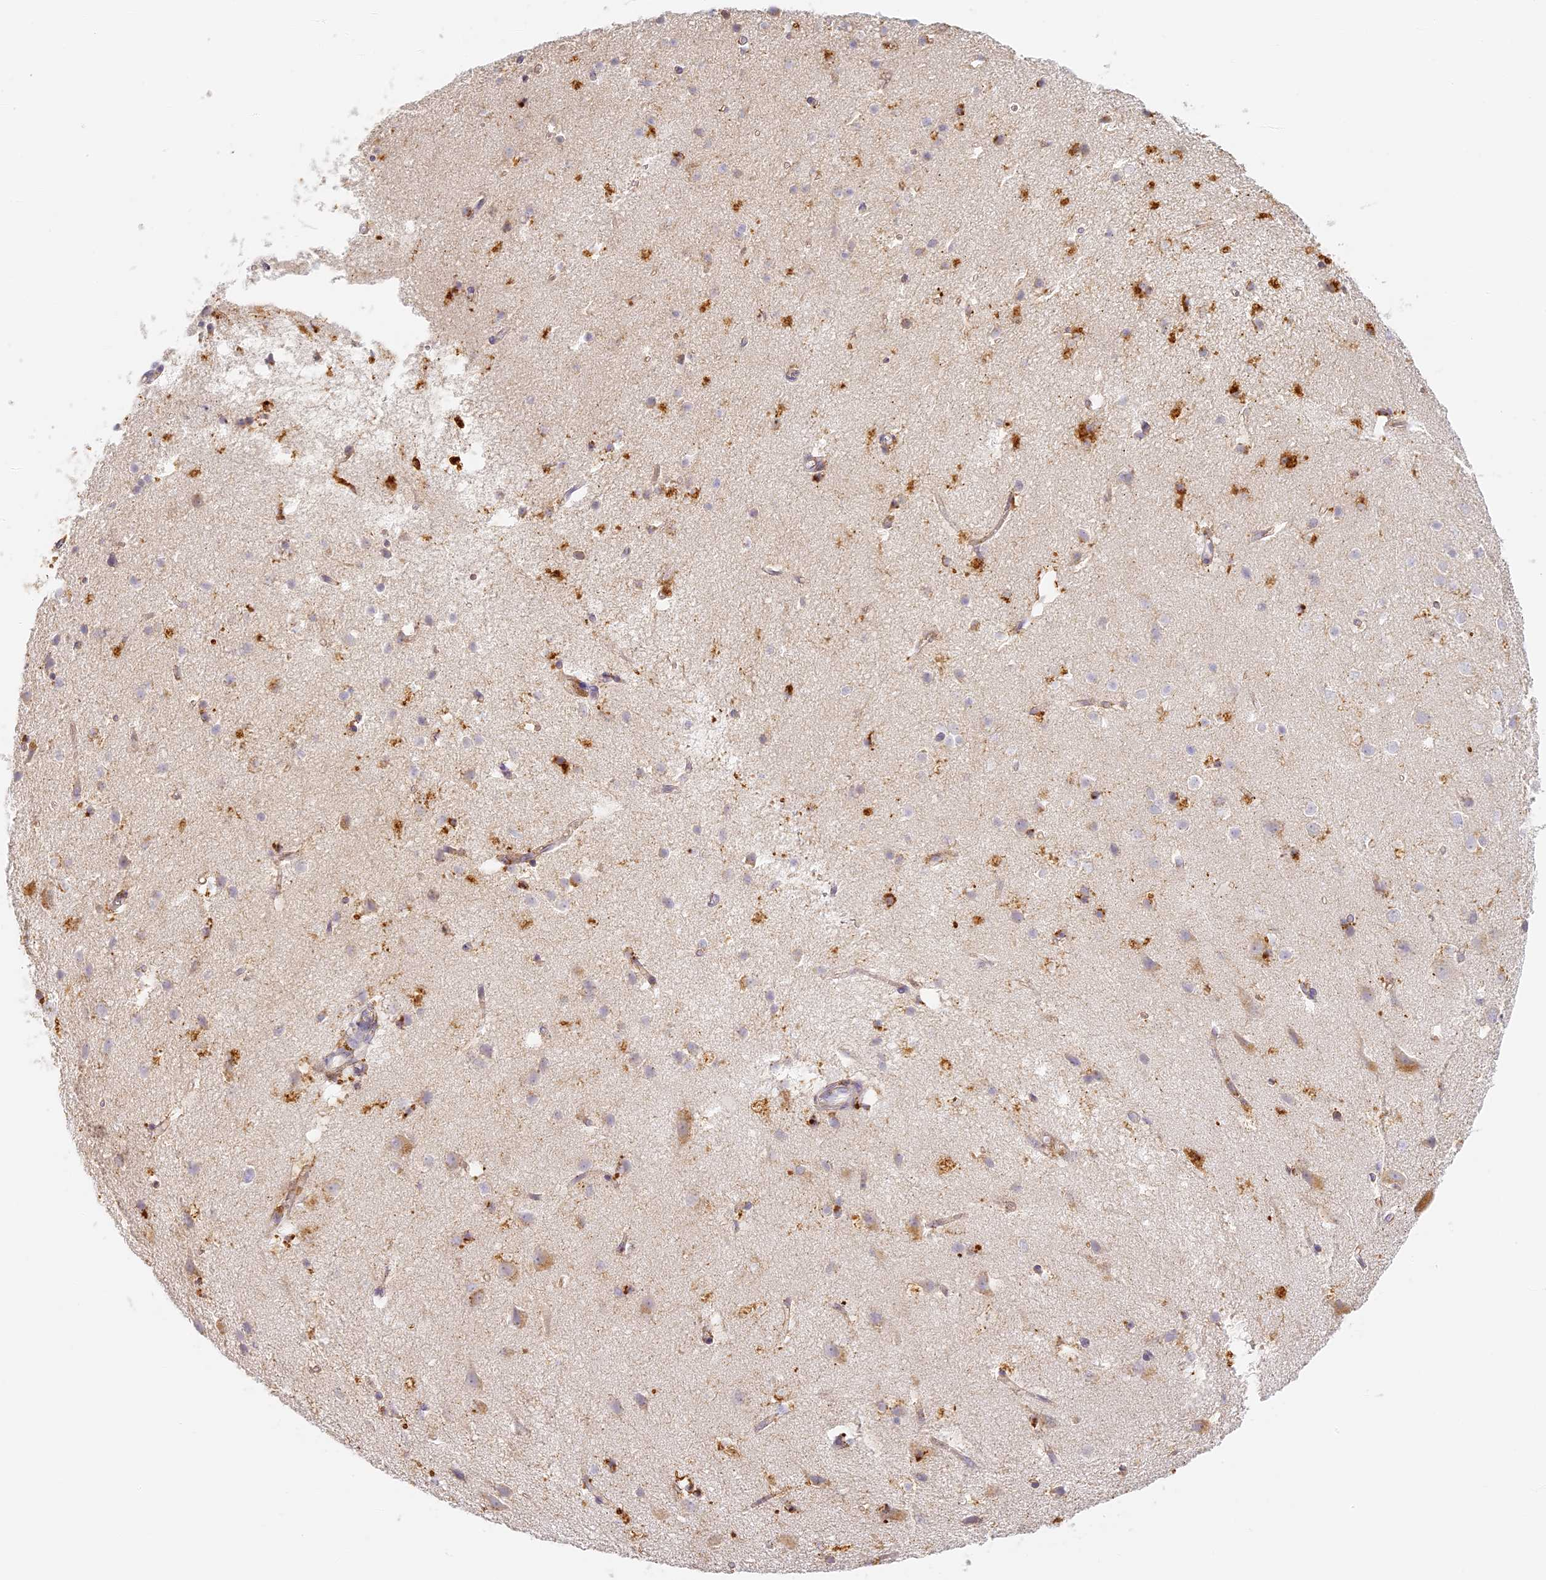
{"staining": {"intensity": "weak", "quantity": ">75%", "location": "cytoplasmic/membranous"}, "tissue": "cerebral cortex", "cell_type": "Endothelial cells", "image_type": "normal", "snomed": [{"axis": "morphology", "description": "Normal tissue, NOS"}, {"axis": "topography", "description": "Cerebral cortex"}], "caption": "Immunohistochemical staining of normal cerebral cortex displays weak cytoplasmic/membranous protein positivity in about >75% of endothelial cells.", "gene": "LAMP2", "patient": {"sex": "male", "age": 54}}